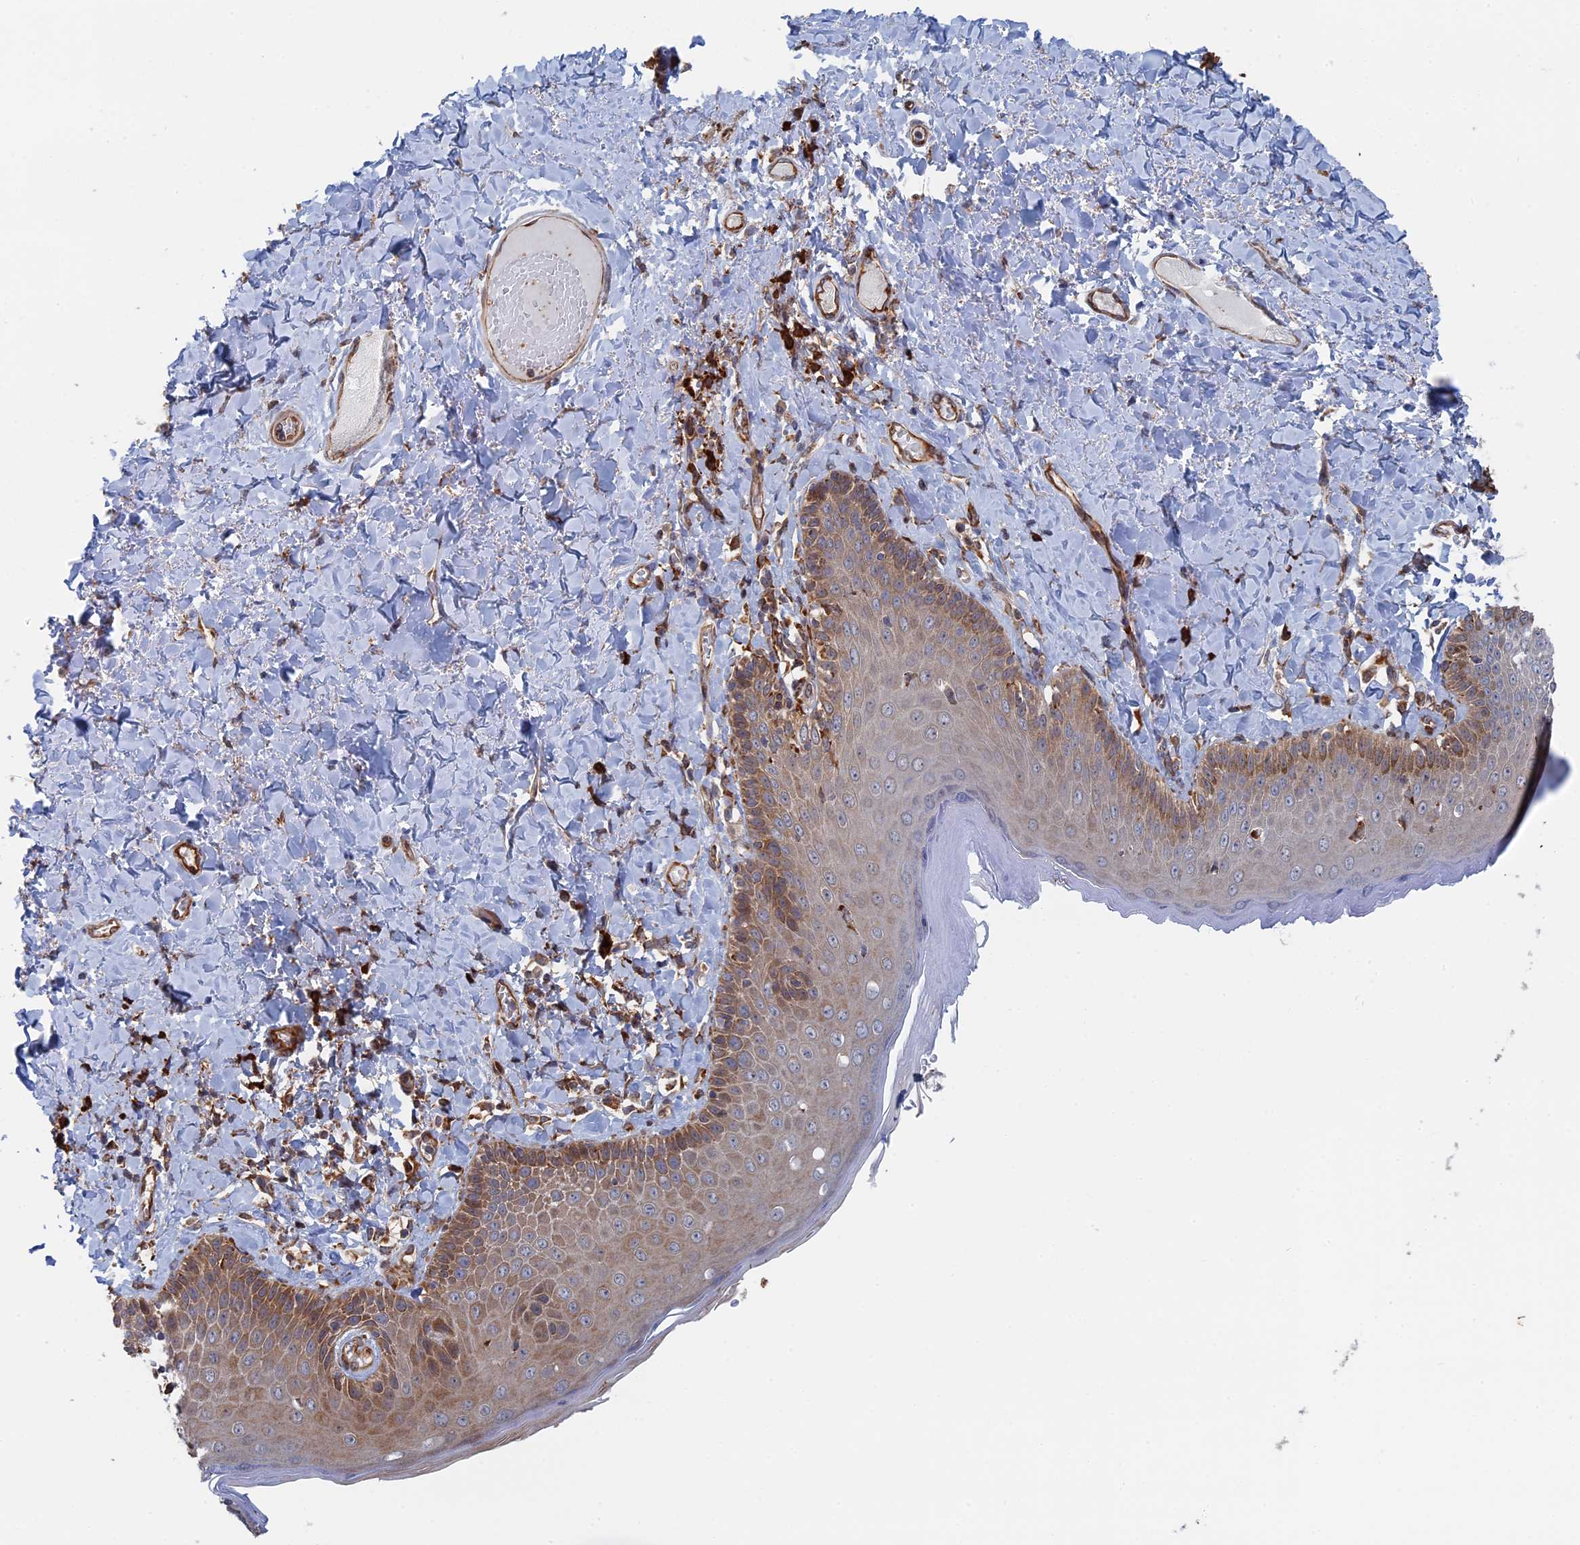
{"staining": {"intensity": "moderate", "quantity": "25%-75%", "location": "cytoplasmic/membranous"}, "tissue": "skin", "cell_type": "Epidermal cells", "image_type": "normal", "snomed": [{"axis": "morphology", "description": "Normal tissue, NOS"}, {"axis": "topography", "description": "Anal"}], "caption": "The immunohistochemical stain labels moderate cytoplasmic/membranous expression in epidermal cells of normal skin. (DAB (3,3'-diaminobenzidine) IHC, brown staining for protein, blue staining for nuclei).", "gene": "BPIFB6", "patient": {"sex": "male", "age": 69}}